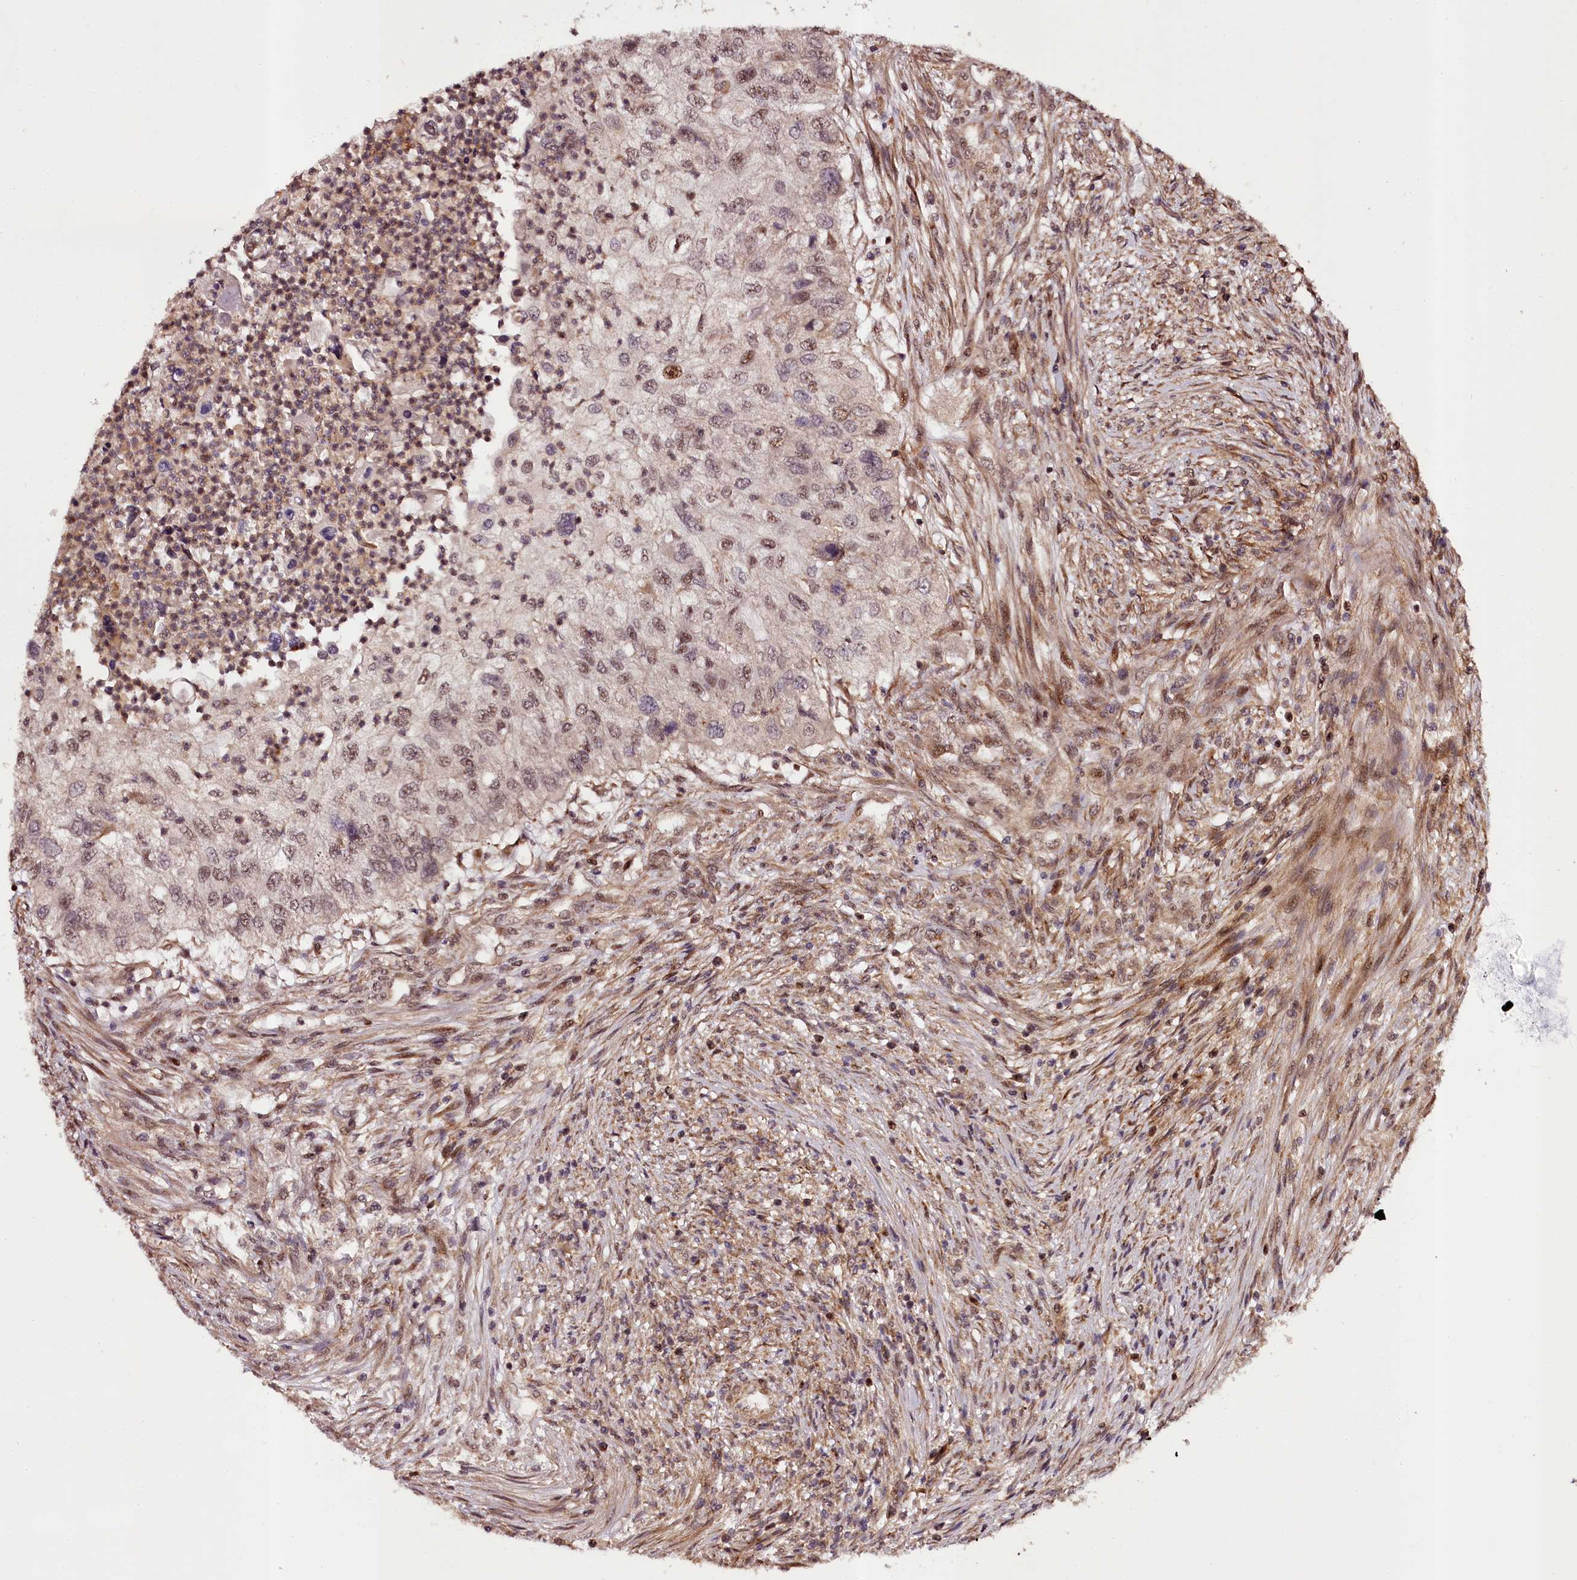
{"staining": {"intensity": "moderate", "quantity": ">75%", "location": "nuclear"}, "tissue": "urothelial cancer", "cell_type": "Tumor cells", "image_type": "cancer", "snomed": [{"axis": "morphology", "description": "Urothelial carcinoma, High grade"}, {"axis": "topography", "description": "Urinary bladder"}], "caption": "Protein expression analysis of human high-grade urothelial carcinoma reveals moderate nuclear expression in approximately >75% of tumor cells. (Brightfield microscopy of DAB IHC at high magnification).", "gene": "MAML3", "patient": {"sex": "female", "age": 60}}